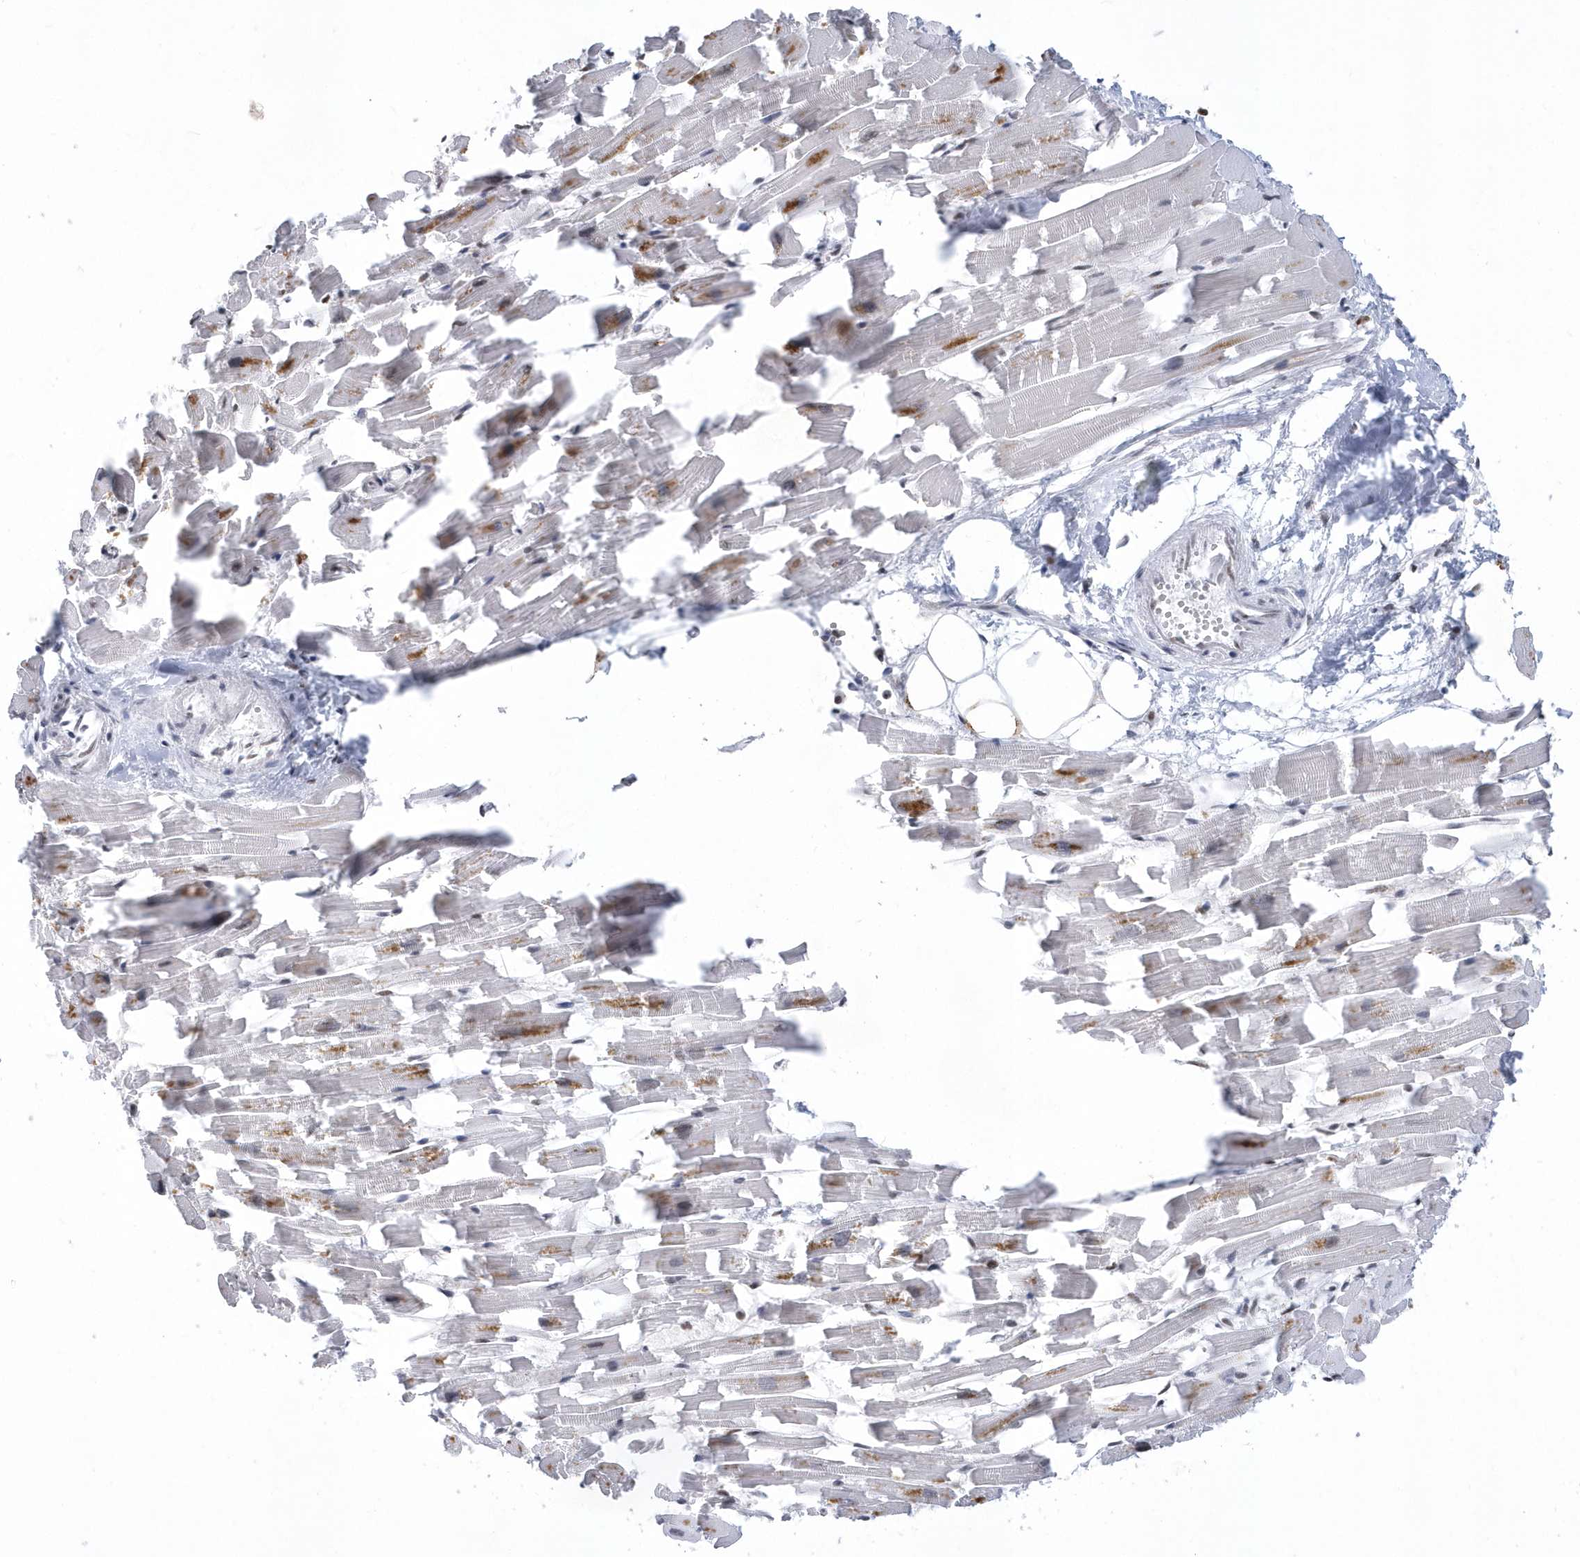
{"staining": {"intensity": "moderate", "quantity": "<25%", "location": "cytoplasmic/membranous"}, "tissue": "heart muscle", "cell_type": "Cardiomyocytes", "image_type": "normal", "snomed": [{"axis": "morphology", "description": "Normal tissue, NOS"}, {"axis": "topography", "description": "Heart"}], "caption": "Heart muscle stained for a protein shows moderate cytoplasmic/membranous positivity in cardiomyocytes. Using DAB (3,3'-diaminobenzidine) (brown) and hematoxylin (blue) stains, captured at high magnification using brightfield microscopy.", "gene": "VWA5B2", "patient": {"sex": "female", "age": 64}}